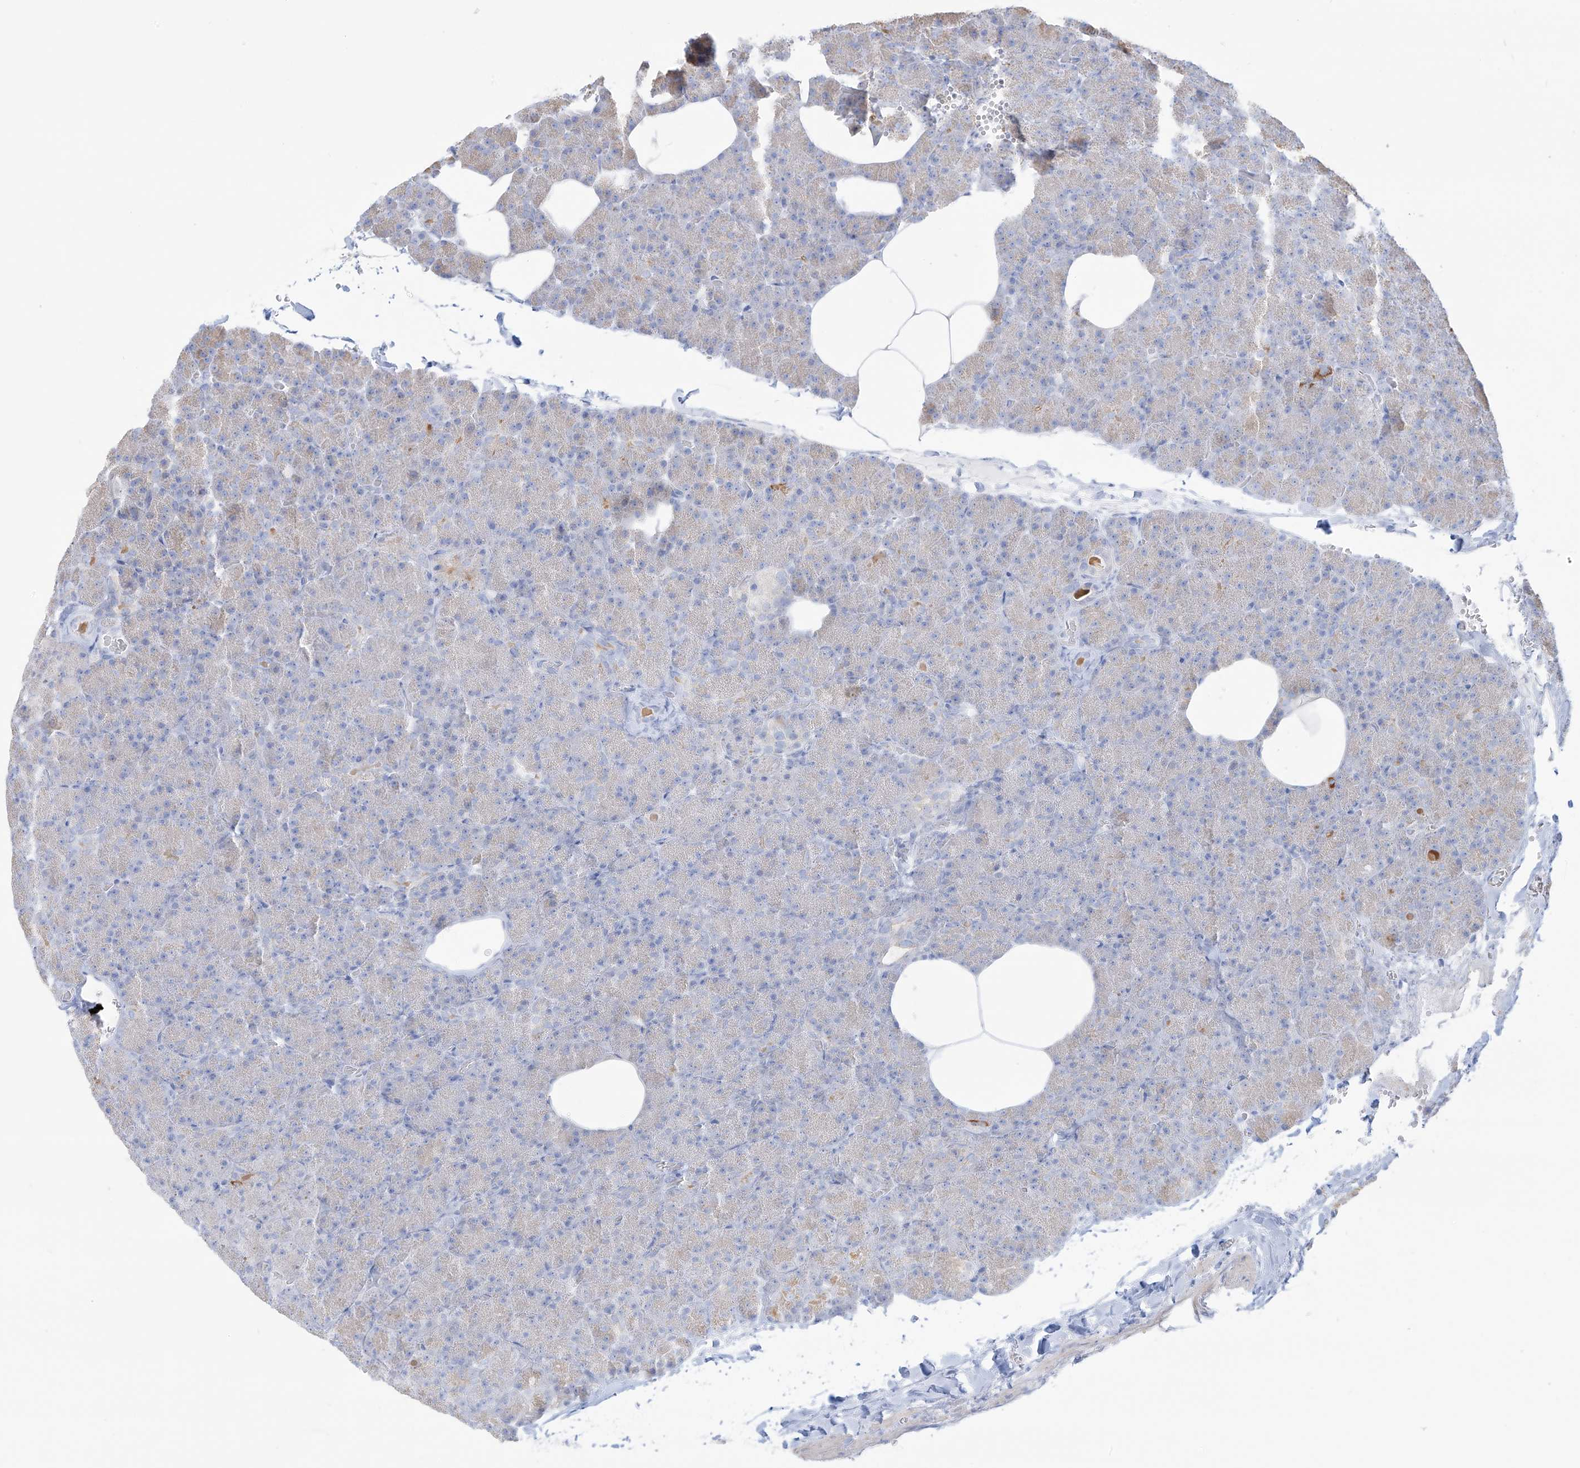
{"staining": {"intensity": "moderate", "quantity": "<25%", "location": "cytoplasmic/membranous"}, "tissue": "pancreas", "cell_type": "Exocrine glandular cells", "image_type": "normal", "snomed": [{"axis": "morphology", "description": "Normal tissue, NOS"}, {"axis": "morphology", "description": "Carcinoid, malignant, NOS"}, {"axis": "topography", "description": "Pancreas"}], "caption": "Brown immunohistochemical staining in normal human pancreas demonstrates moderate cytoplasmic/membranous expression in about <25% of exocrine glandular cells.", "gene": "SLC26A3", "patient": {"sex": "female", "age": 35}}